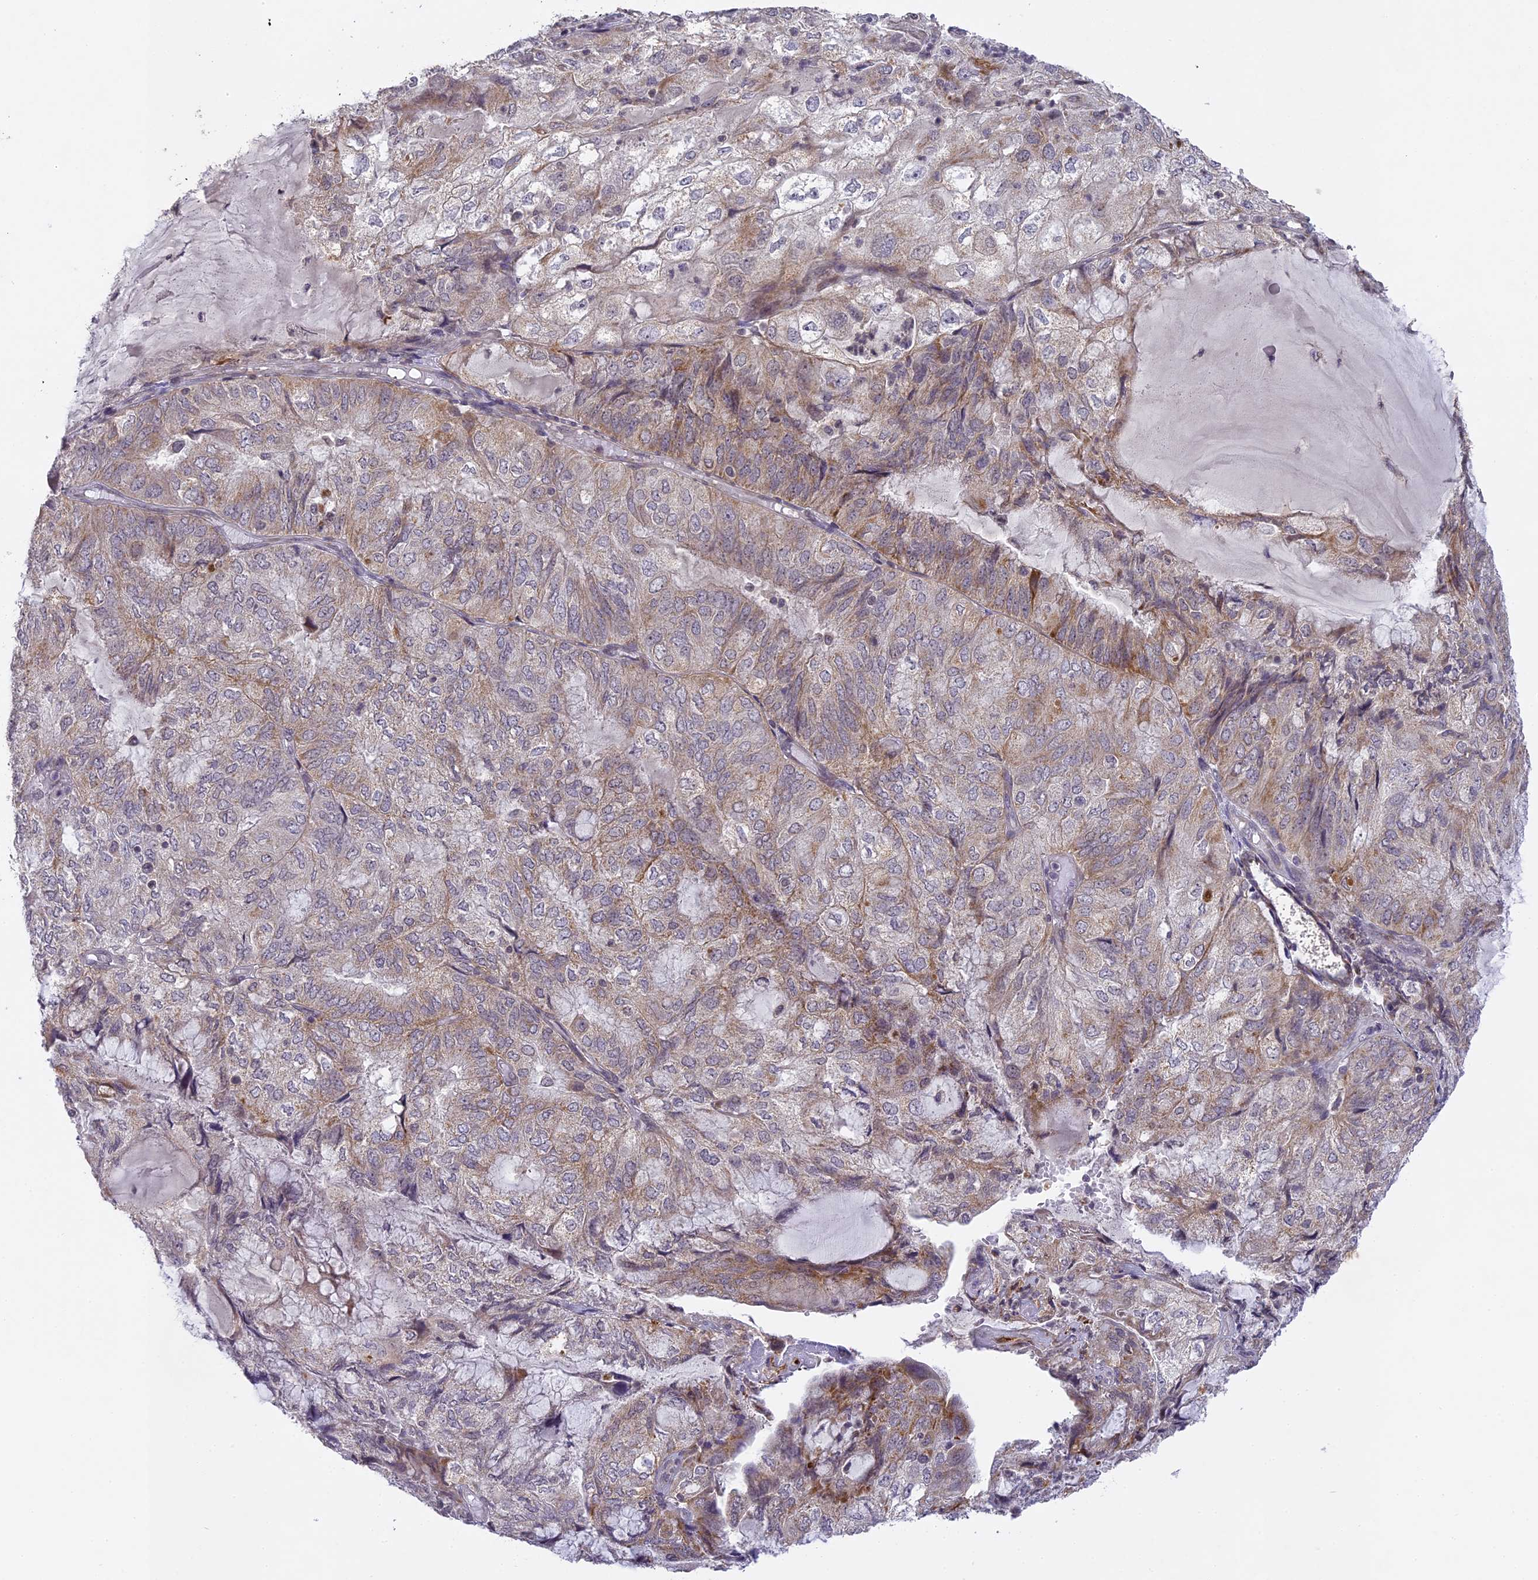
{"staining": {"intensity": "moderate", "quantity": "<25%", "location": "cytoplasmic/membranous"}, "tissue": "endometrial cancer", "cell_type": "Tumor cells", "image_type": "cancer", "snomed": [{"axis": "morphology", "description": "Adenocarcinoma, NOS"}, {"axis": "topography", "description": "Endometrium"}], "caption": "Immunohistochemistry (DAB) staining of human endometrial adenocarcinoma reveals moderate cytoplasmic/membranous protein positivity in approximately <25% of tumor cells. The staining is performed using DAB brown chromogen to label protein expression. The nuclei are counter-stained blue using hematoxylin.", "gene": "ERG28", "patient": {"sex": "female", "age": 81}}